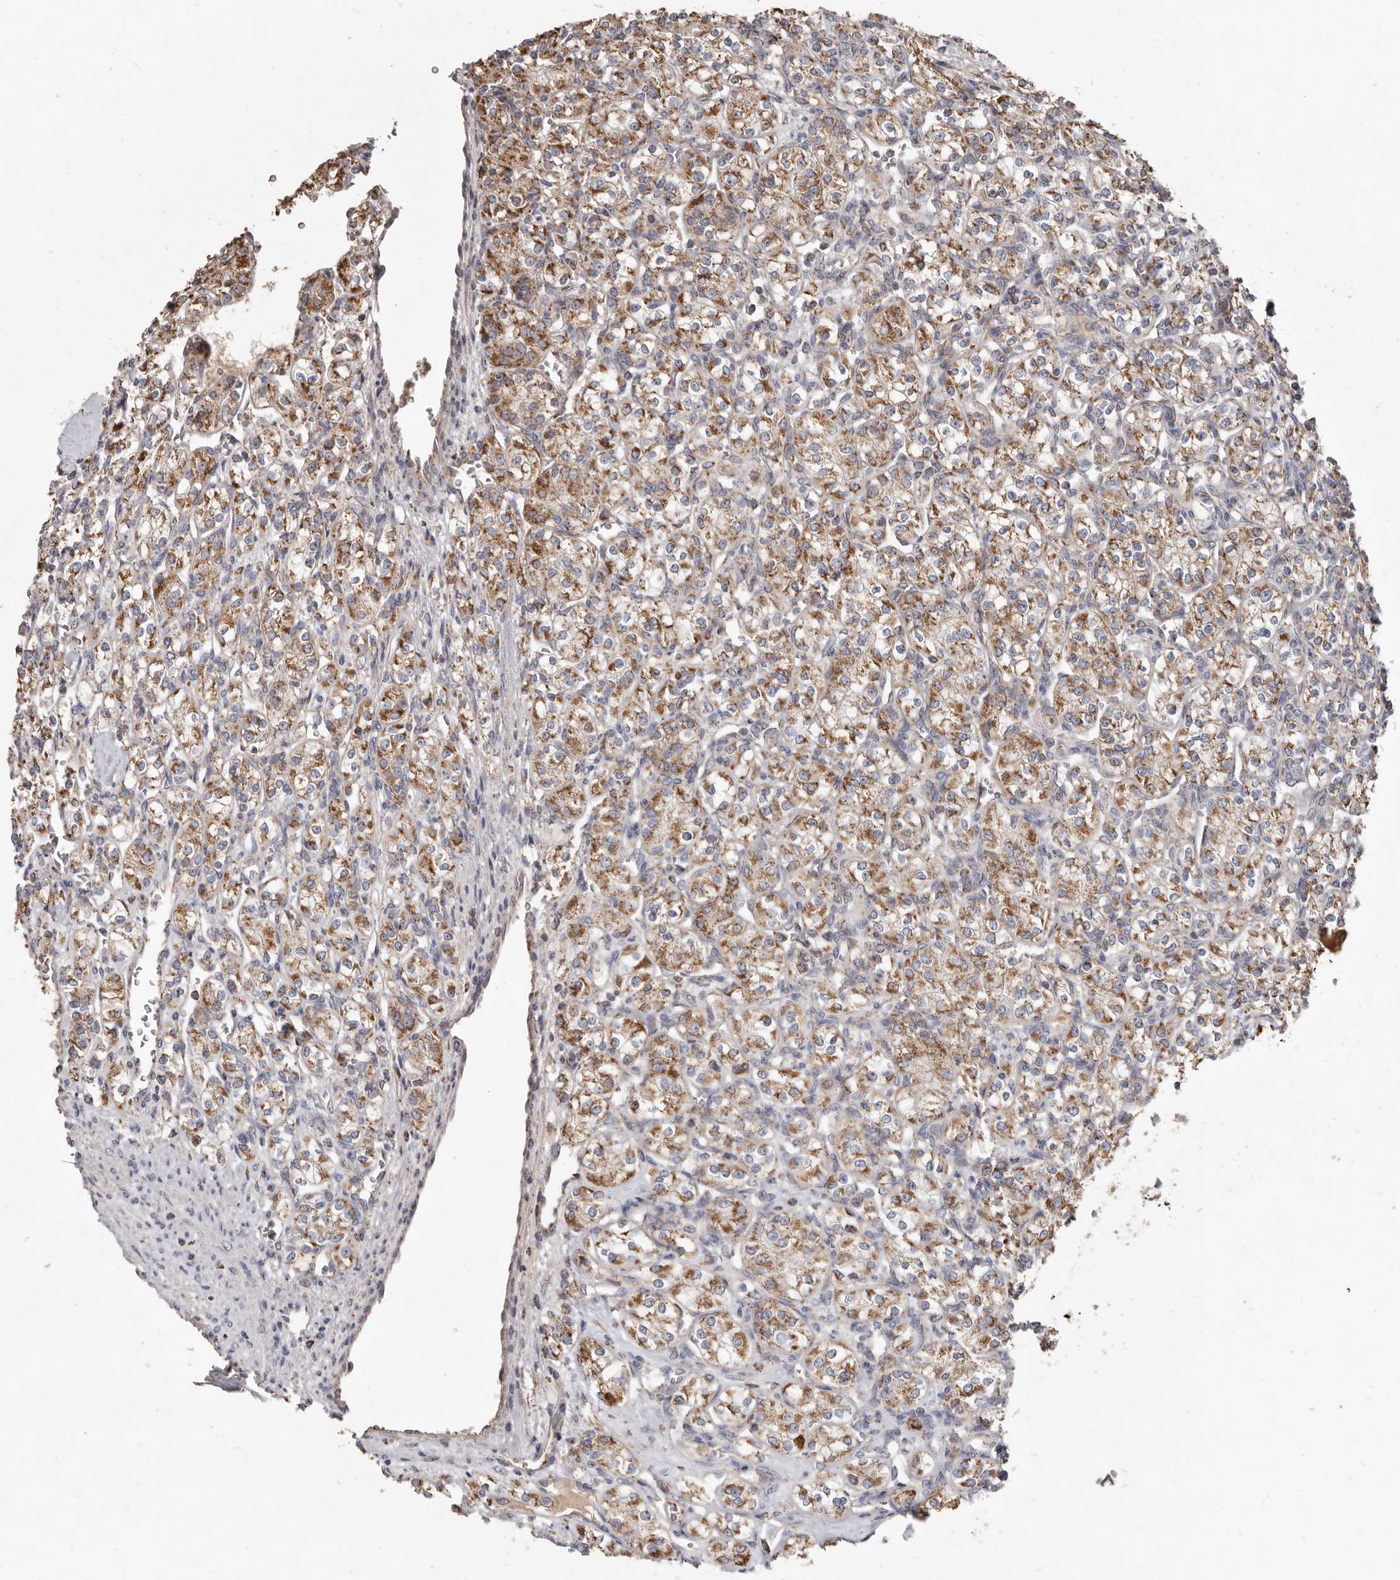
{"staining": {"intensity": "moderate", "quantity": ">75%", "location": "cytoplasmic/membranous"}, "tissue": "renal cancer", "cell_type": "Tumor cells", "image_type": "cancer", "snomed": [{"axis": "morphology", "description": "Adenocarcinoma, NOS"}, {"axis": "topography", "description": "Kidney"}], "caption": "Renal cancer was stained to show a protein in brown. There is medium levels of moderate cytoplasmic/membranous staining in about >75% of tumor cells. (Brightfield microscopy of DAB IHC at high magnification).", "gene": "KIF26B", "patient": {"sex": "male", "age": 77}}